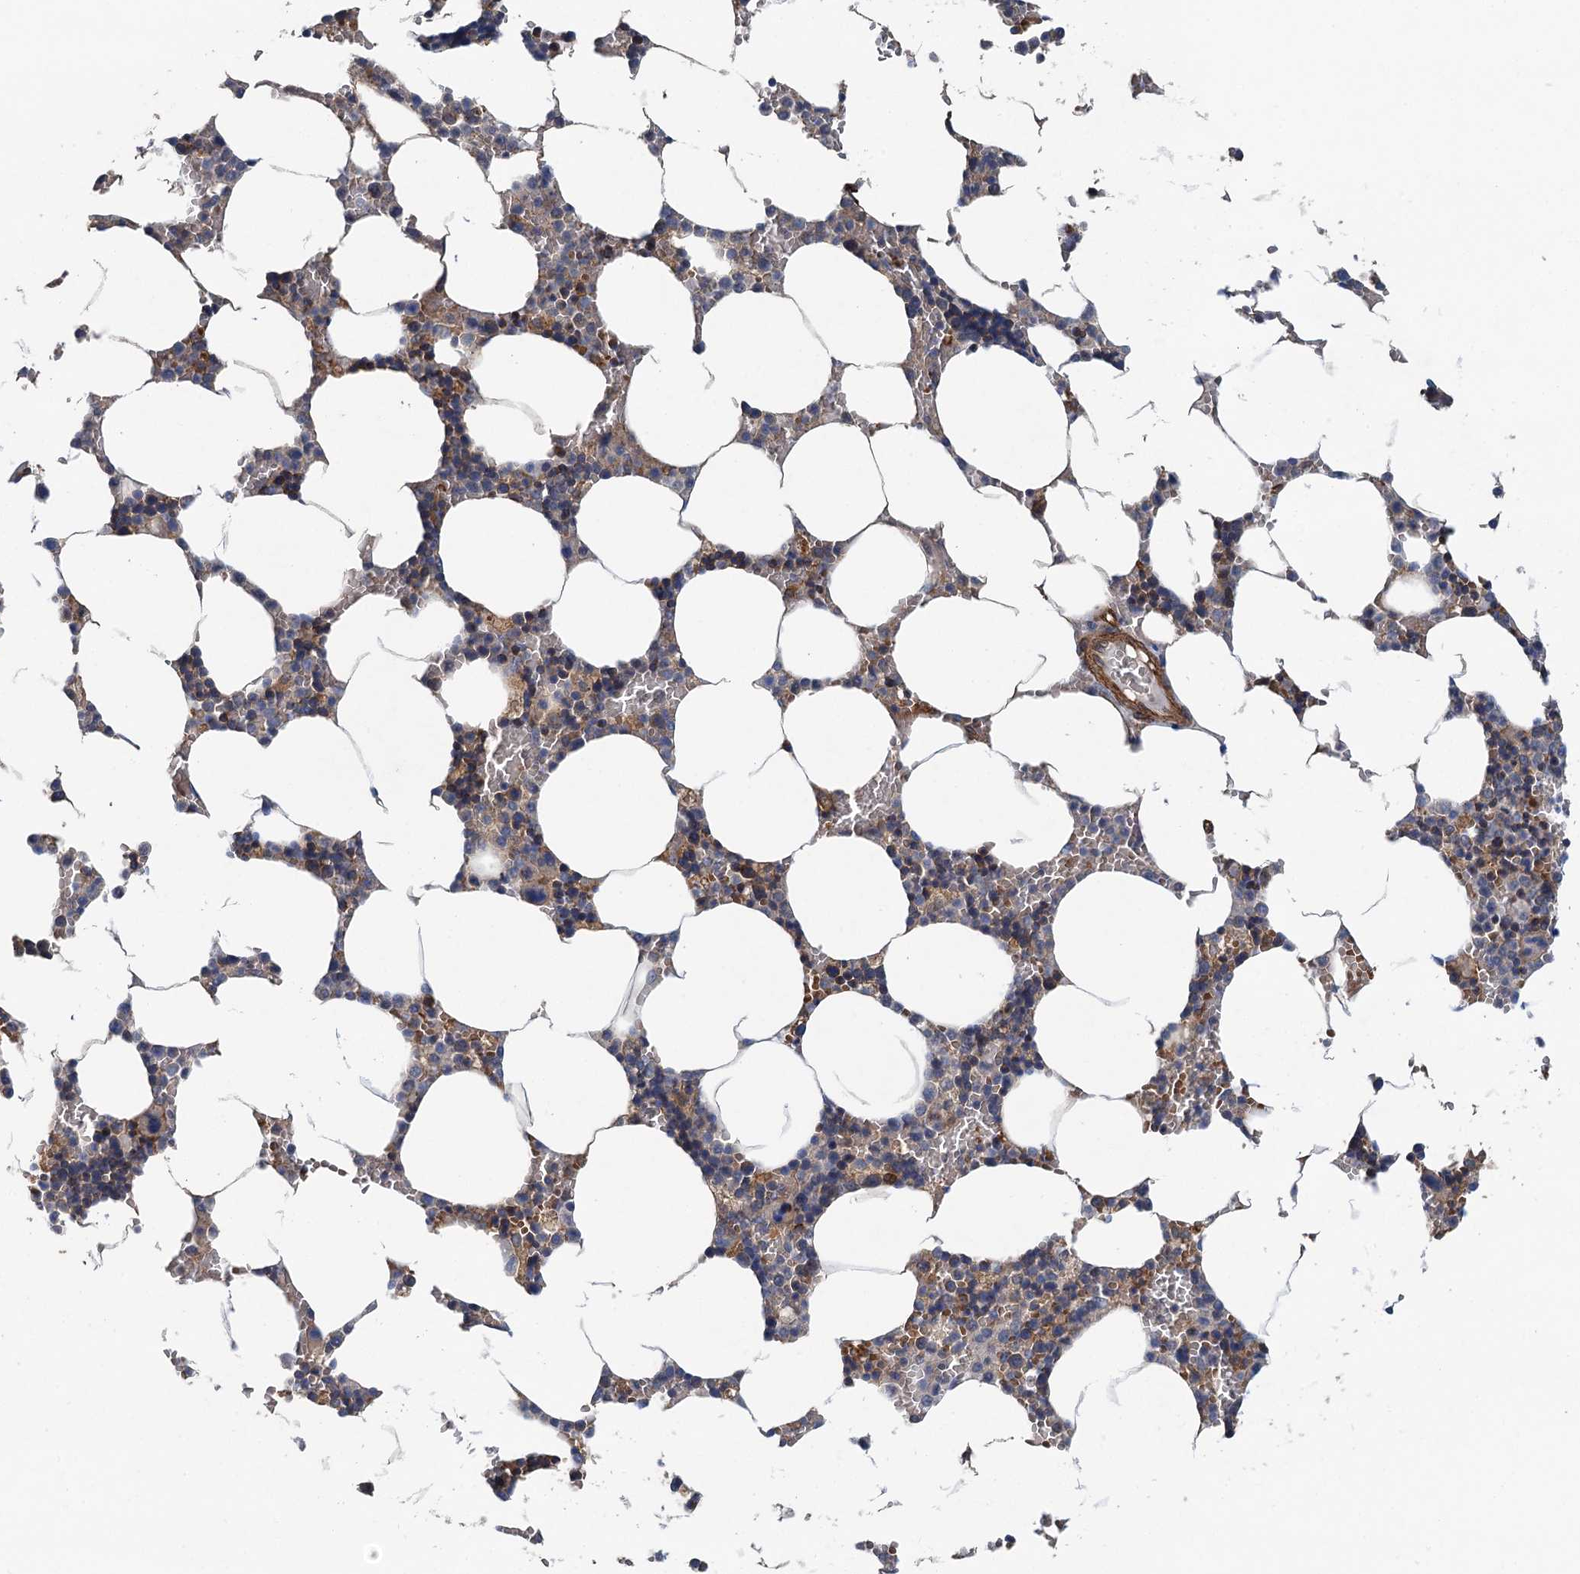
{"staining": {"intensity": "weak", "quantity": "25%-75%", "location": "cytoplasmic/membranous"}, "tissue": "bone marrow", "cell_type": "Hematopoietic cells", "image_type": "normal", "snomed": [{"axis": "morphology", "description": "Normal tissue, NOS"}, {"axis": "topography", "description": "Bone marrow"}], "caption": "Protein expression analysis of benign human bone marrow reveals weak cytoplasmic/membranous positivity in approximately 25%-75% of hematopoietic cells. (DAB IHC with brightfield microscopy, high magnification).", "gene": "RSAD2", "patient": {"sex": "male", "age": 70}}